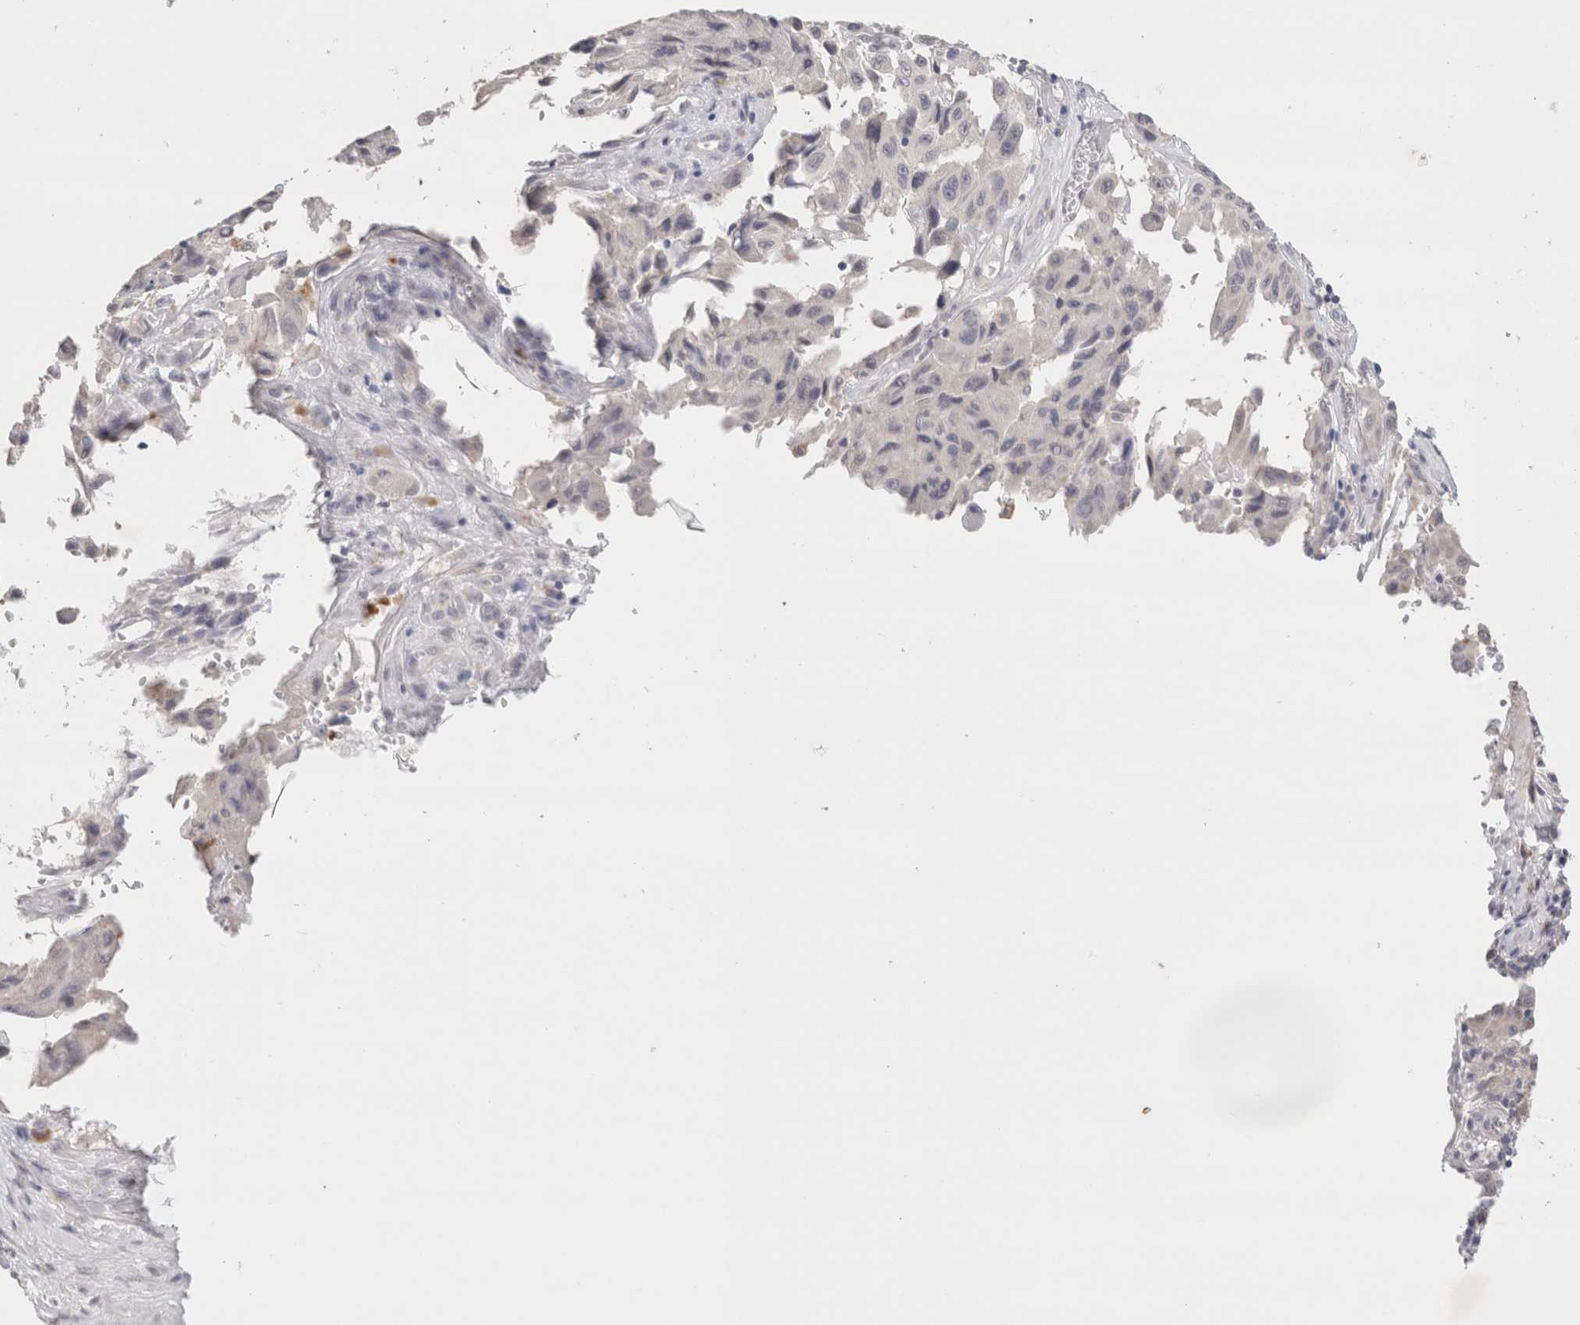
{"staining": {"intensity": "negative", "quantity": "none", "location": "none"}, "tissue": "melanoma", "cell_type": "Tumor cells", "image_type": "cancer", "snomed": [{"axis": "morphology", "description": "Malignant melanoma, NOS"}, {"axis": "topography", "description": "Skin"}], "caption": "This image is of melanoma stained with IHC to label a protein in brown with the nuclei are counter-stained blue. There is no staining in tumor cells.", "gene": "SPATA20", "patient": {"sex": "male", "age": 30}}